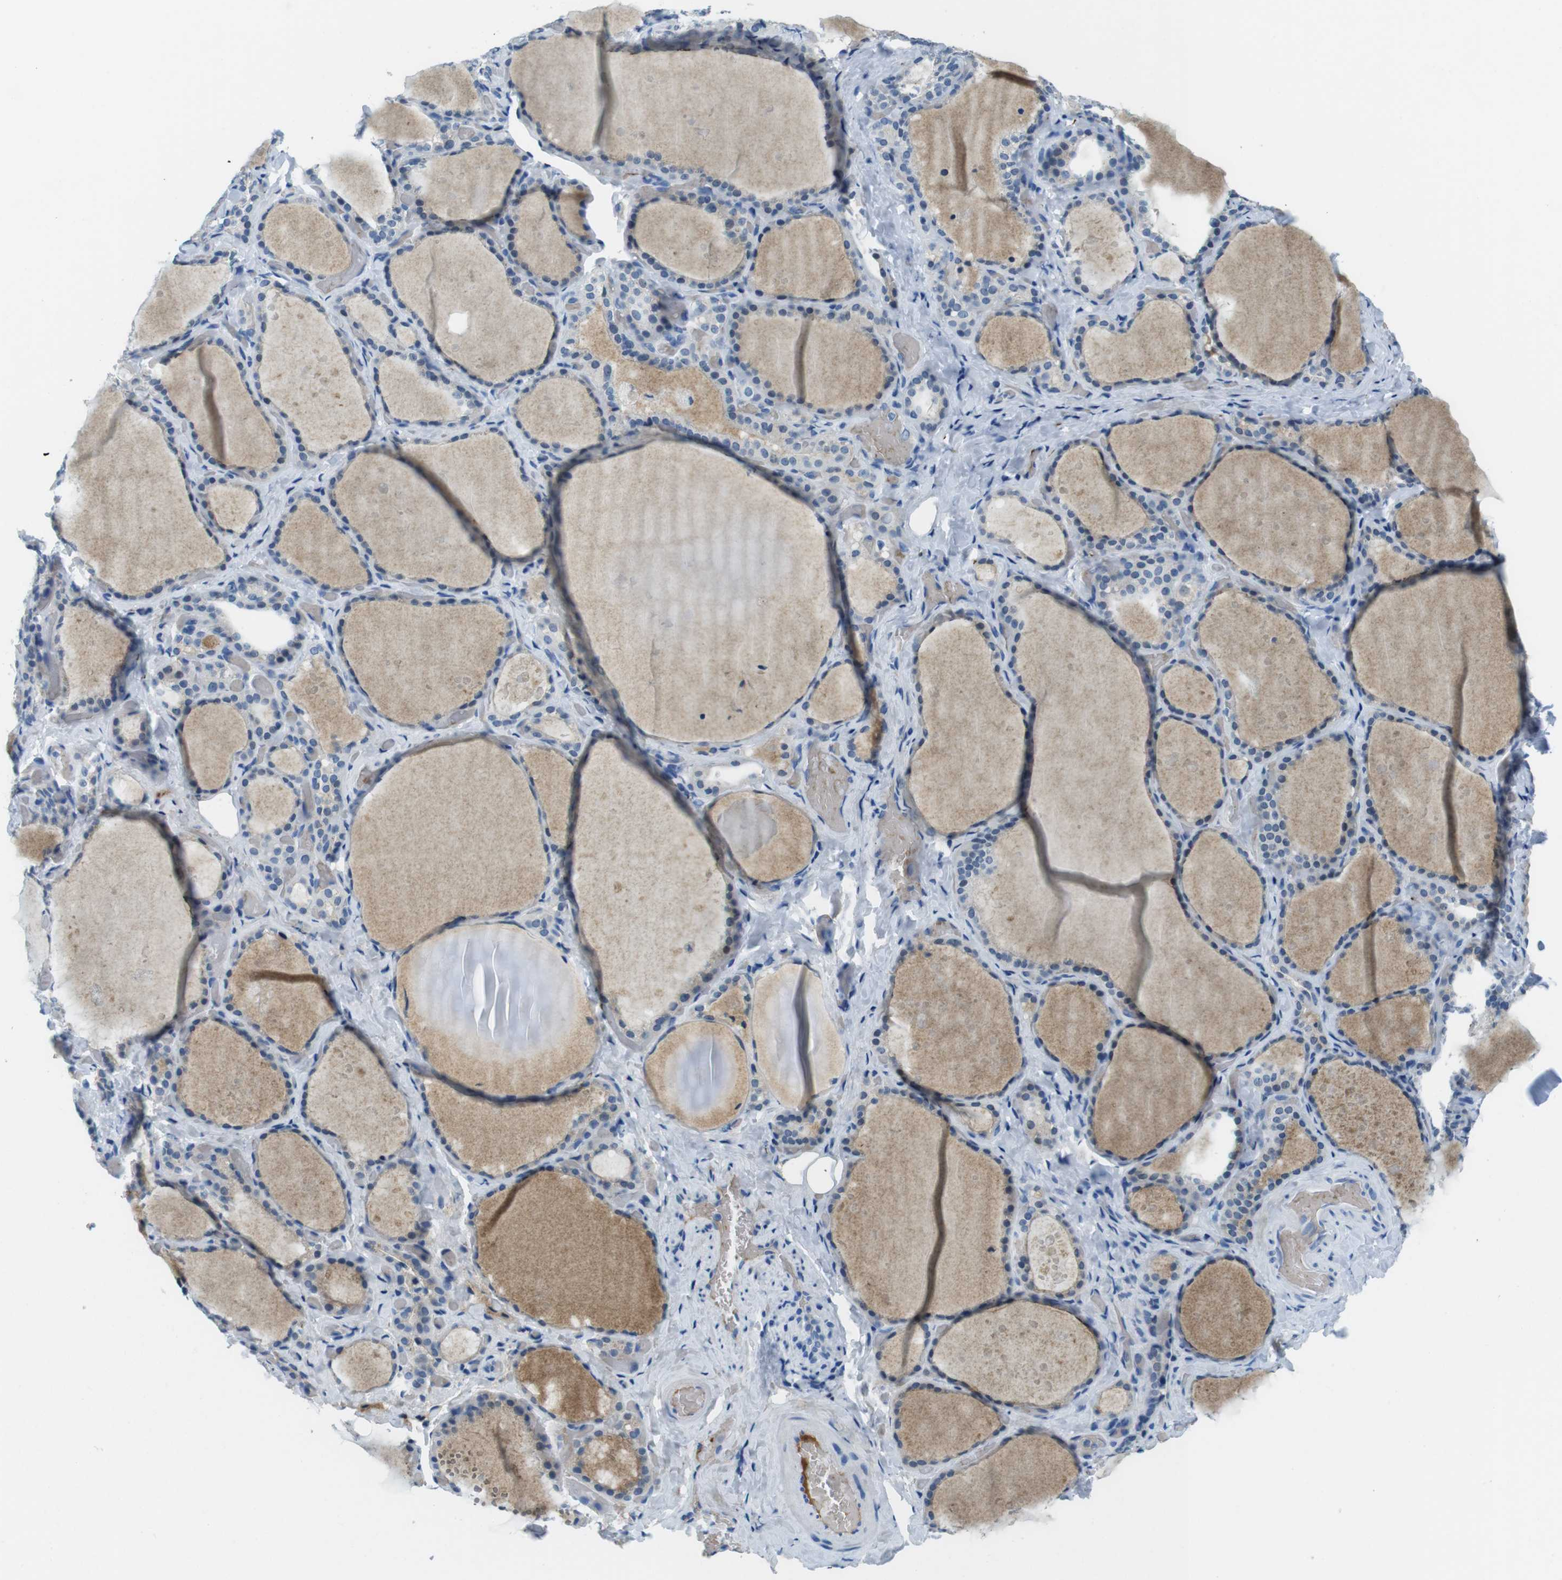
{"staining": {"intensity": "negative", "quantity": "none", "location": "none"}, "tissue": "thyroid gland", "cell_type": "Glandular cells", "image_type": "normal", "snomed": [{"axis": "morphology", "description": "Normal tissue, NOS"}, {"axis": "topography", "description": "Thyroid gland"}], "caption": "The micrograph exhibits no significant staining in glandular cells of thyroid gland.", "gene": "TFAP2C", "patient": {"sex": "female", "age": 44}}